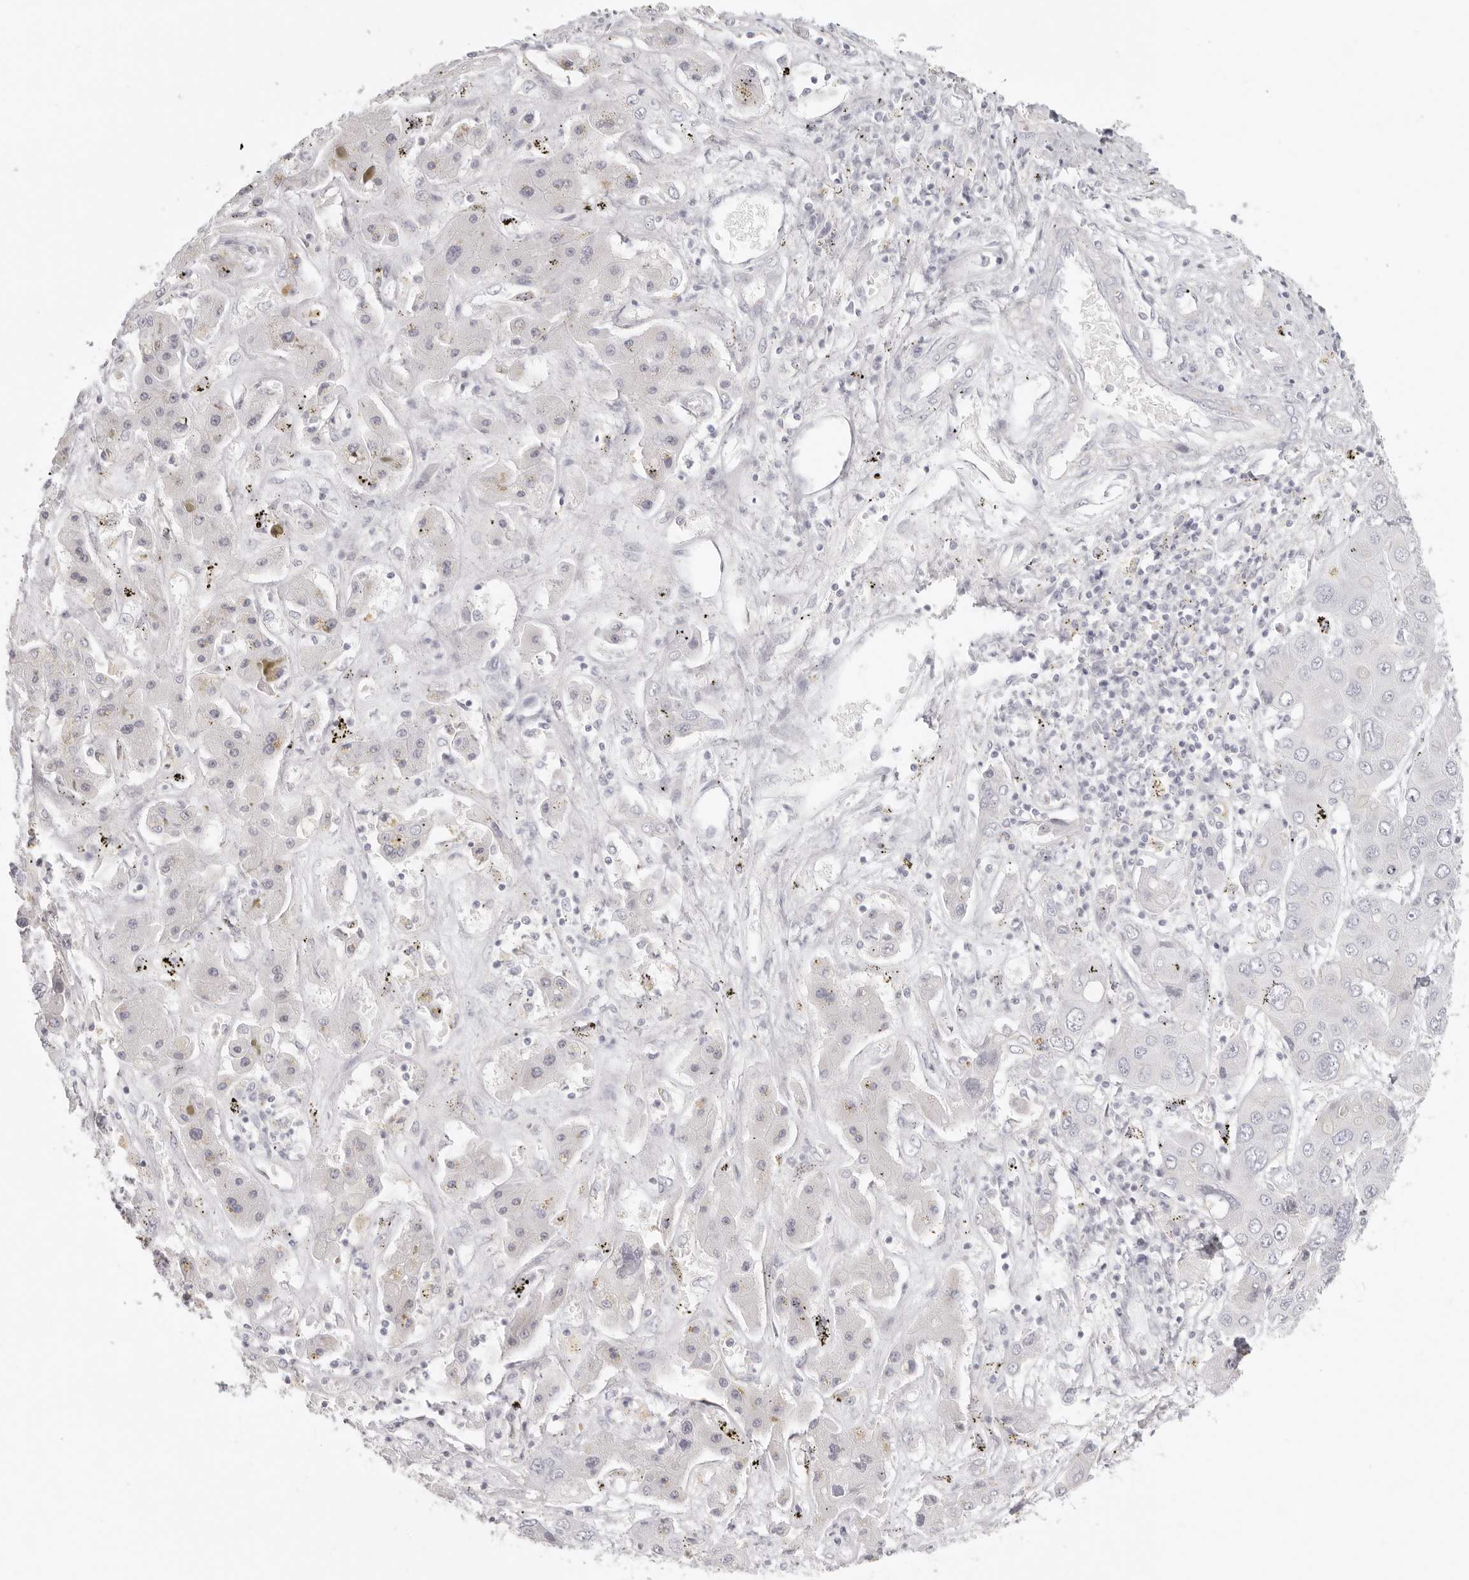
{"staining": {"intensity": "negative", "quantity": "none", "location": "none"}, "tissue": "liver cancer", "cell_type": "Tumor cells", "image_type": "cancer", "snomed": [{"axis": "morphology", "description": "Cholangiocarcinoma"}, {"axis": "topography", "description": "Liver"}], "caption": "Histopathology image shows no significant protein positivity in tumor cells of cholangiocarcinoma (liver). The staining was performed using DAB (3,3'-diaminobenzidine) to visualize the protein expression in brown, while the nuclei were stained in blue with hematoxylin (Magnification: 20x).", "gene": "RXFP1", "patient": {"sex": "male", "age": 67}}